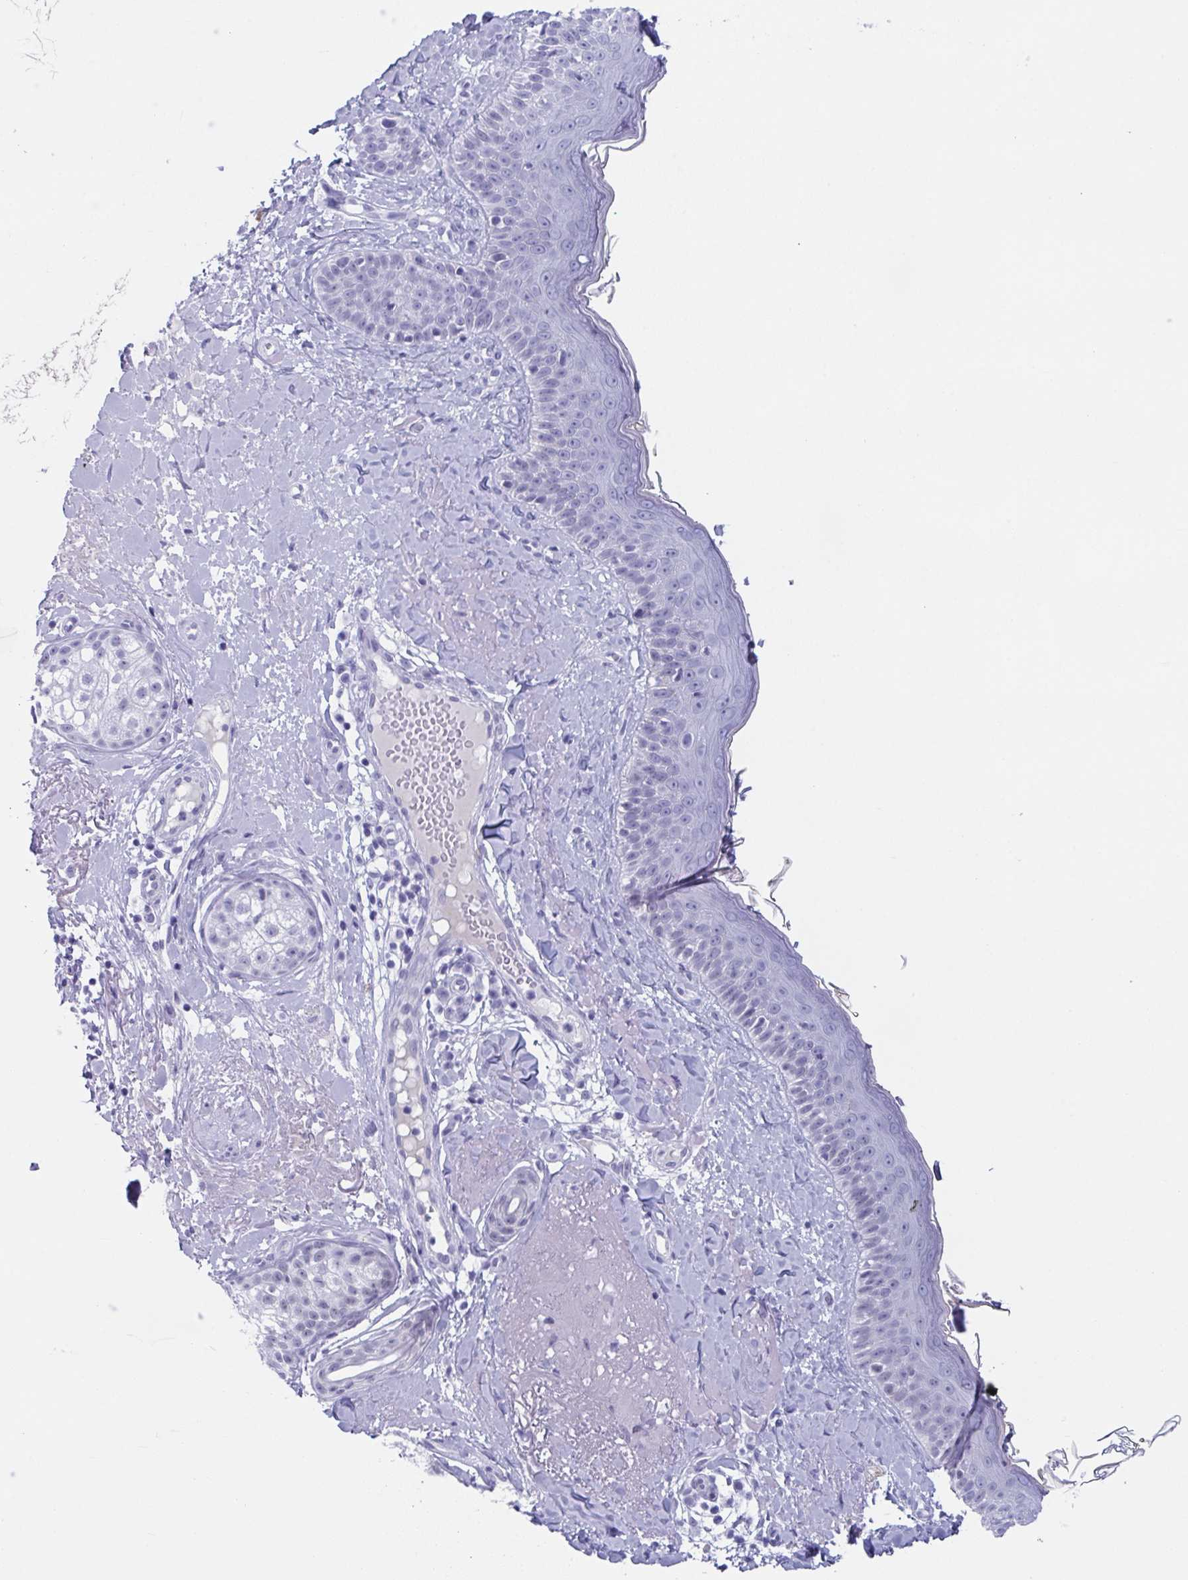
{"staining": {"intensity": "negative", "quantity": "none", "location": "none"}, "tissue": "skin", "cell_type": "Fibroblasts", "image_type": "normal", "snomed": [{"axis": "morphology", "description": "Normal tissue, NOS"}, {"axis": "topography", "description": "Skin"}], "caption": "Image shows no significant protein staining in fibroblasts of unremarkable skin.", "gene": "ZFP64", "patient": {"sex": "male", "age": 73}}